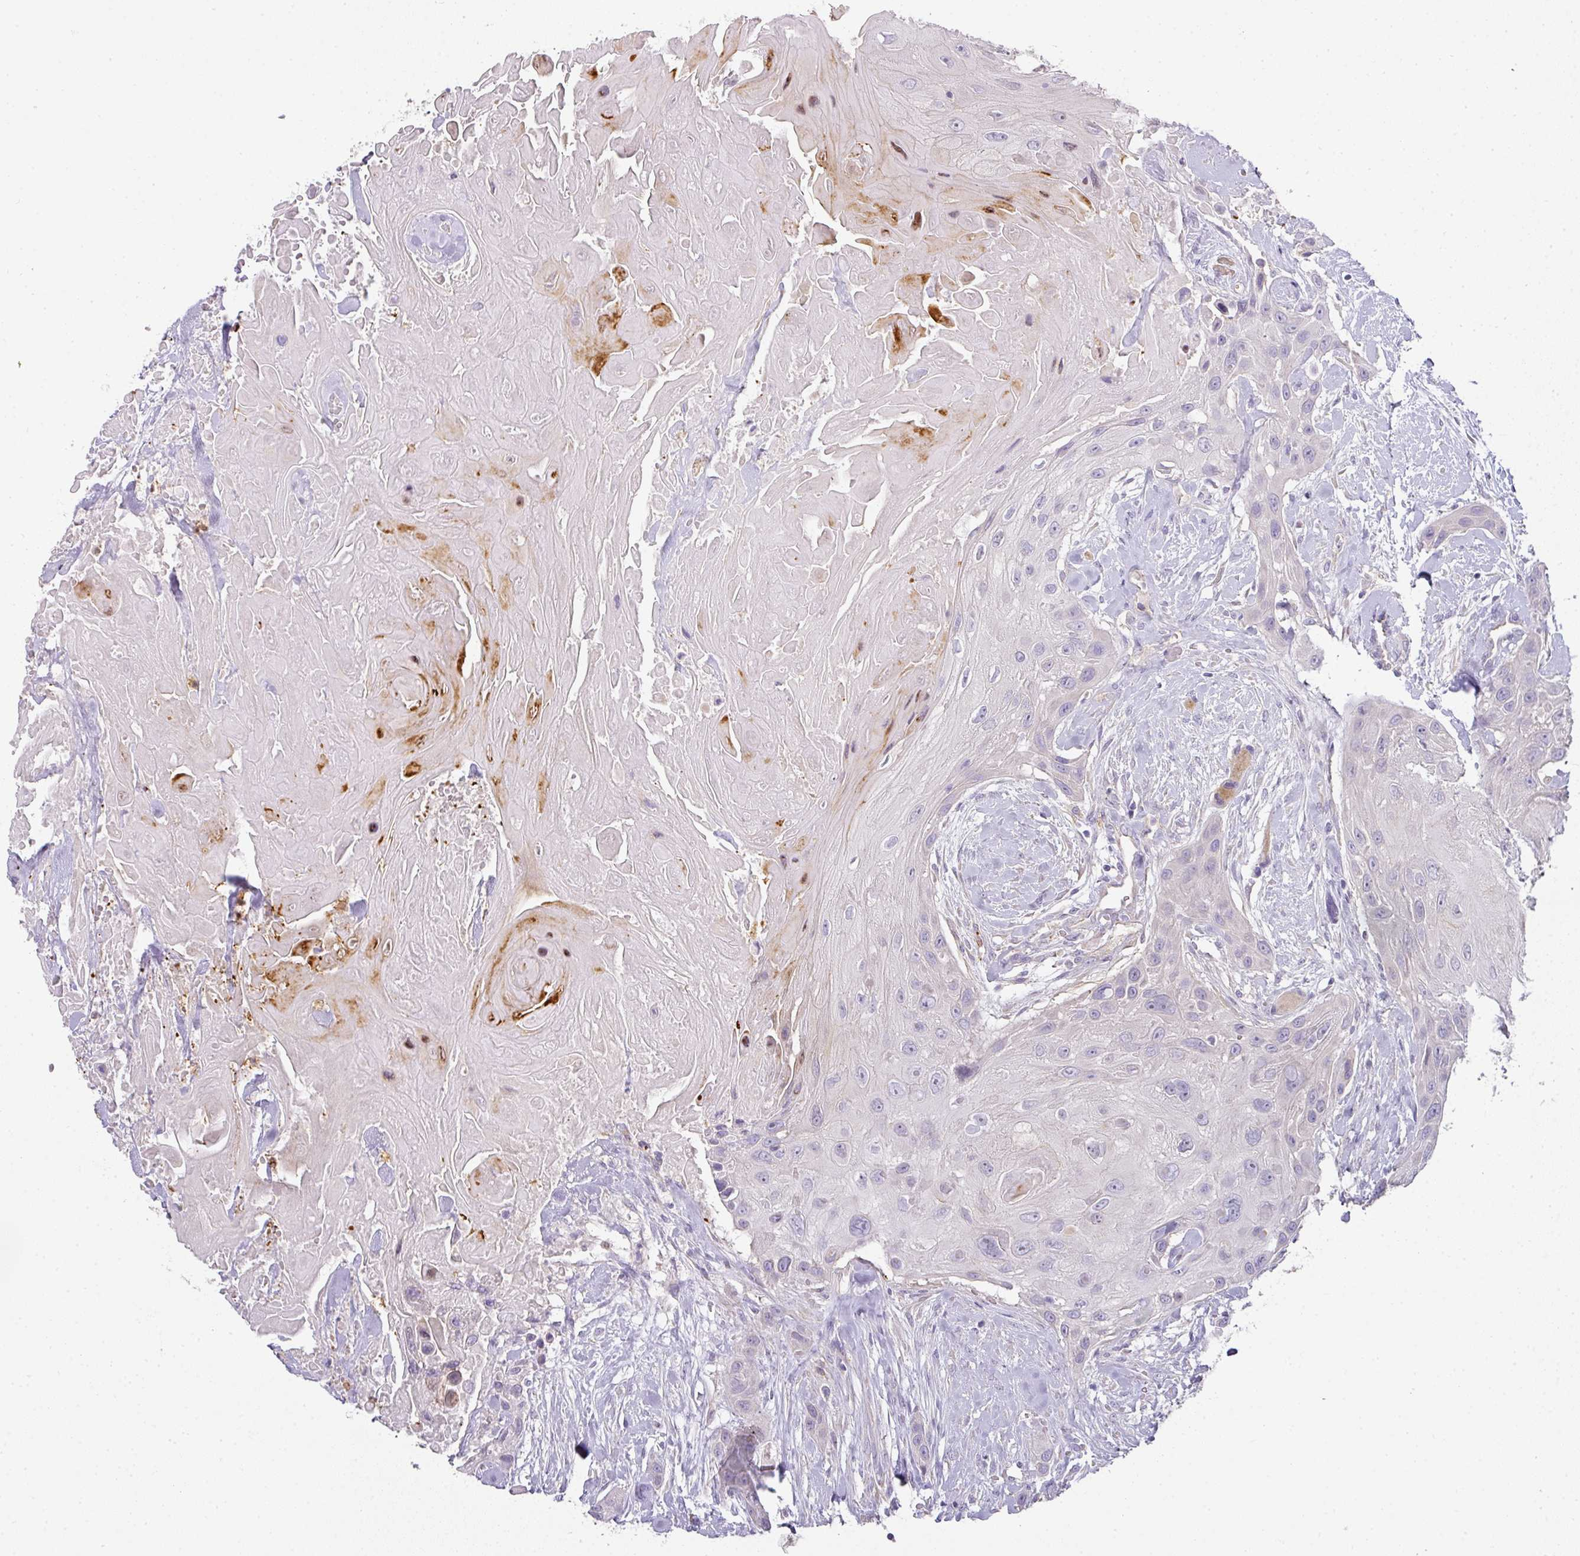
{"staining": {"intensity": "negative", "quantity": "none", "location": "none"}, "tissue": "head and neck cancer", "cell_type": "Tumor cells", "image_type": "cancer", "snomed": [{"axis": "morphology", "description": "Squamous cell carcinoma, NOS"}, {"axis": "topography", "description": "Head-Neck"}], "caption": "There is no significant expression in tumor cells of head and neck cancer (squamous cell carcinoma).", "gene": "HHEX", "patient": {"sex": "male", "age": 81}}